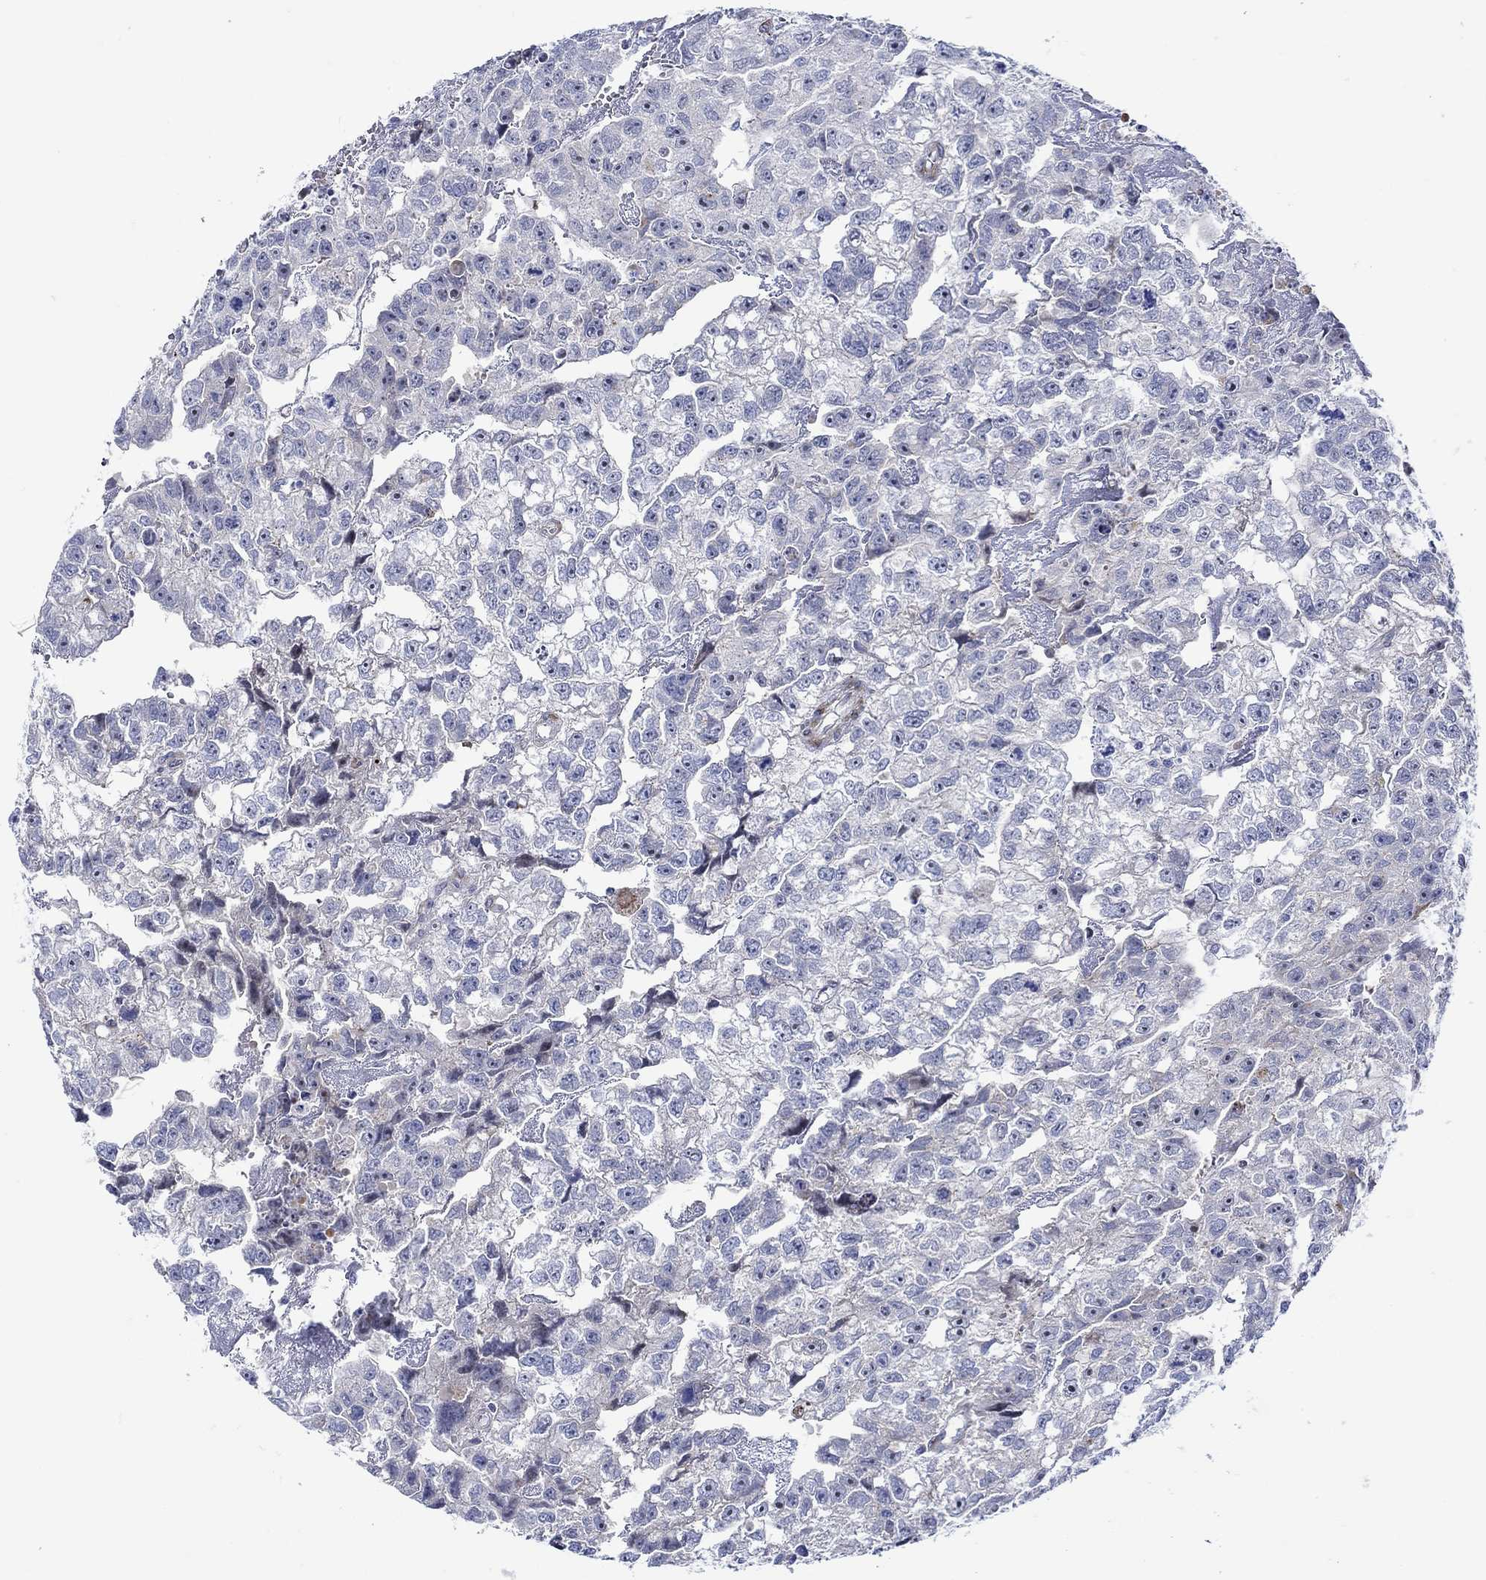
{"staining": {"intensity": "negative", "quantity": "none", "location": "none"}, "tissue": "testis cancer", "cell_type": "Tumor cells", "image_type": "cancer", "snomed": [{"axis": "morphology", "description": "Carcinoma, Embryonal, NOS"}, {"axis": "morphology", "description": "Teratoma, malignant, NOS"}, {"axis": "topography", "description": "Testis"}], "caption": "This is an IHC image of human testis cancer (teratoma (malignant)). There is no expression in tumor cells.", "gene": "KSR2", "patient": {"sex": "male", "age": 44}}